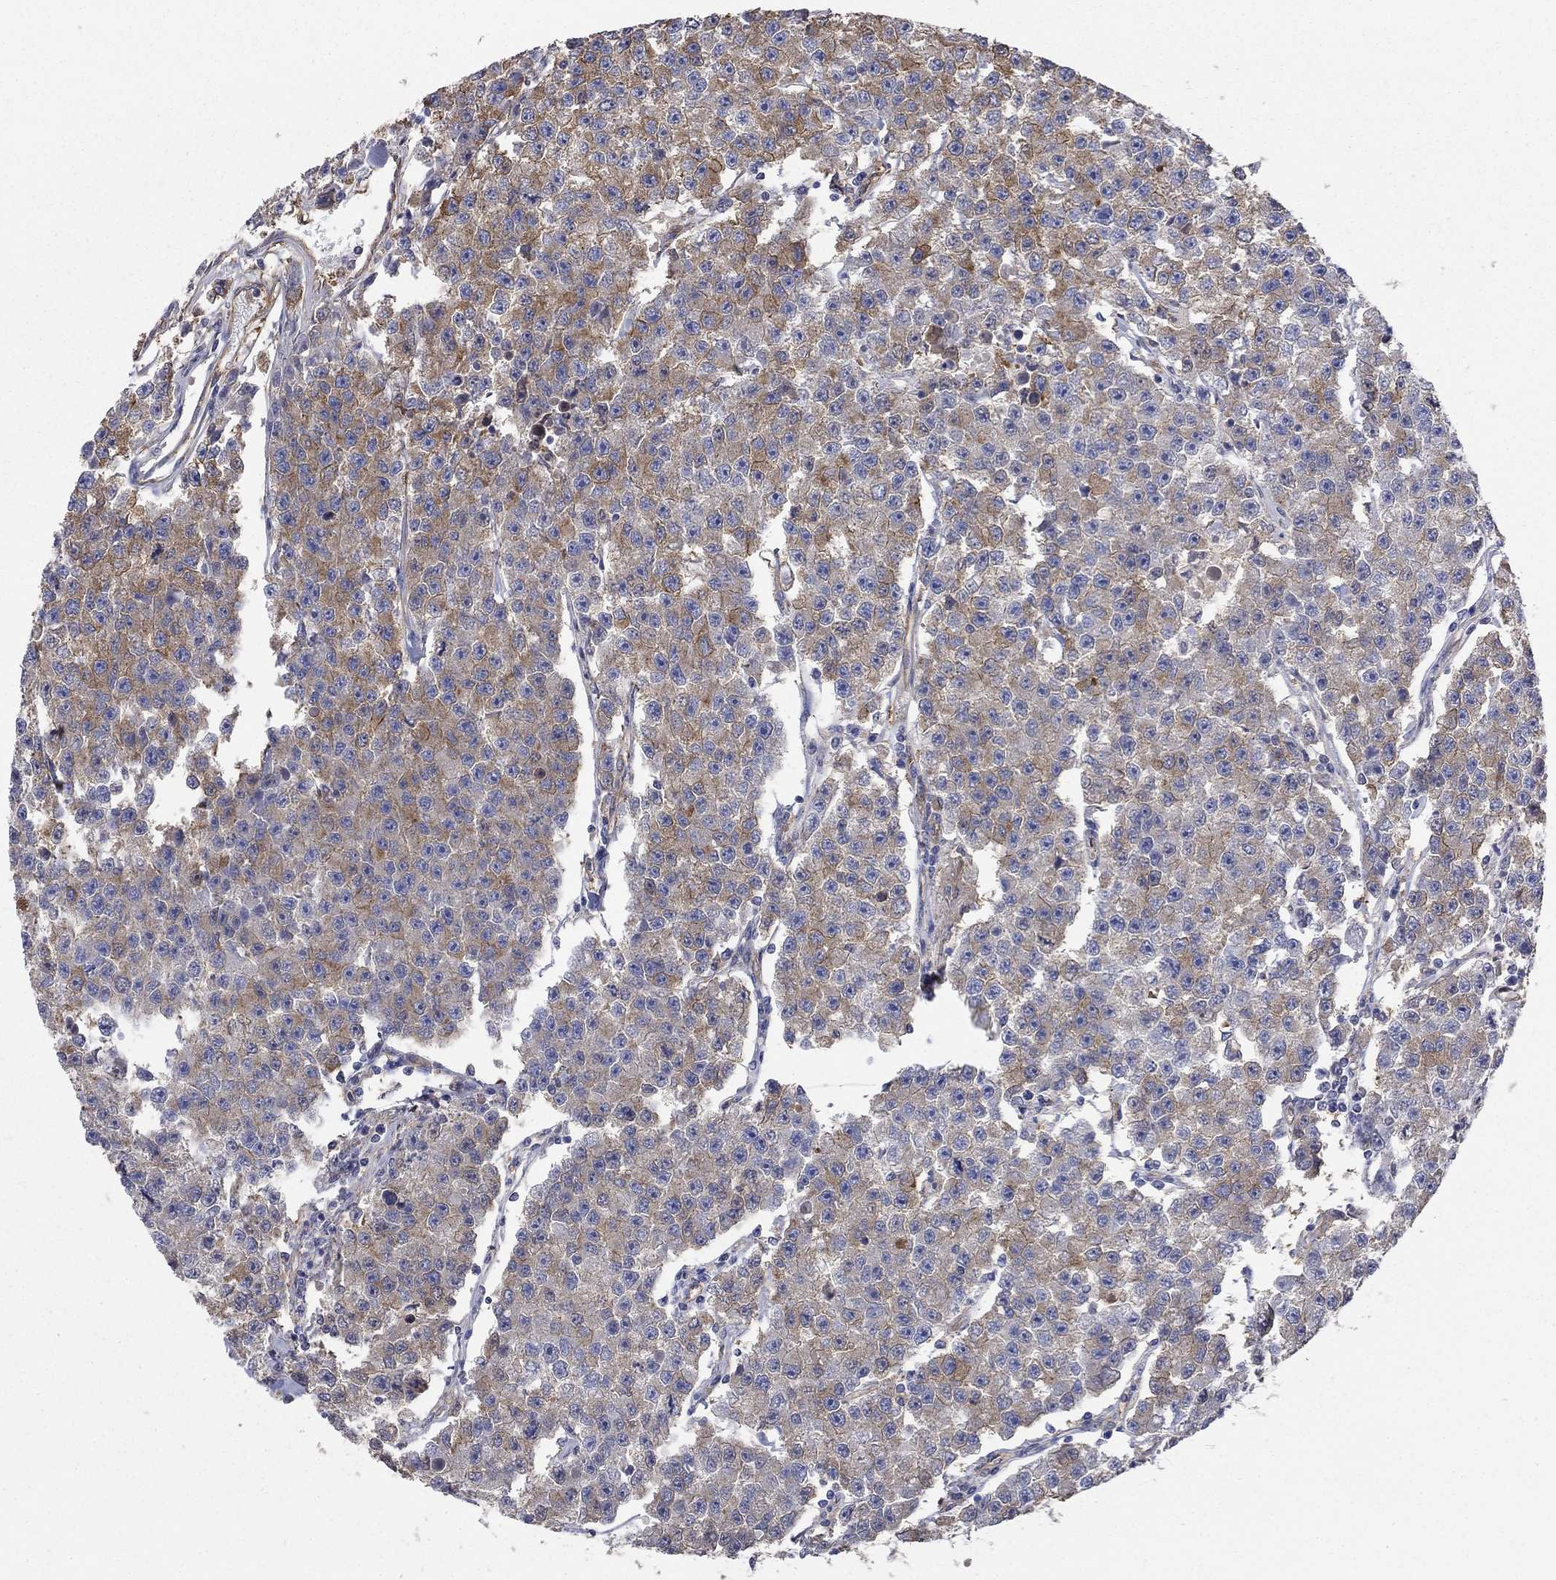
{"staining": {"intensity": "moderate", "quantity": "25%-75%", "location": "cytoplasmic/membranous"}, "tissue": "testis cancer", "cell_type": "Tumor cells", "image_type": "cancer", "snomed": [{"axis": "morphology", "description": "Seminoma, NOS"}, {"axis": "topography", "description": "Testis"}], "caption": "Testis cancer stained with DAB immunohistochemistry exhibits medium levels of moderate cytoplasmic/membranous positivity in approximately 25%-75% of tumor cells. (brown staining indicates protein expression, while blue staining denotes nuclei).", "gene": "DPYSL2", "patient": {"sex": "male", "age": 59}}